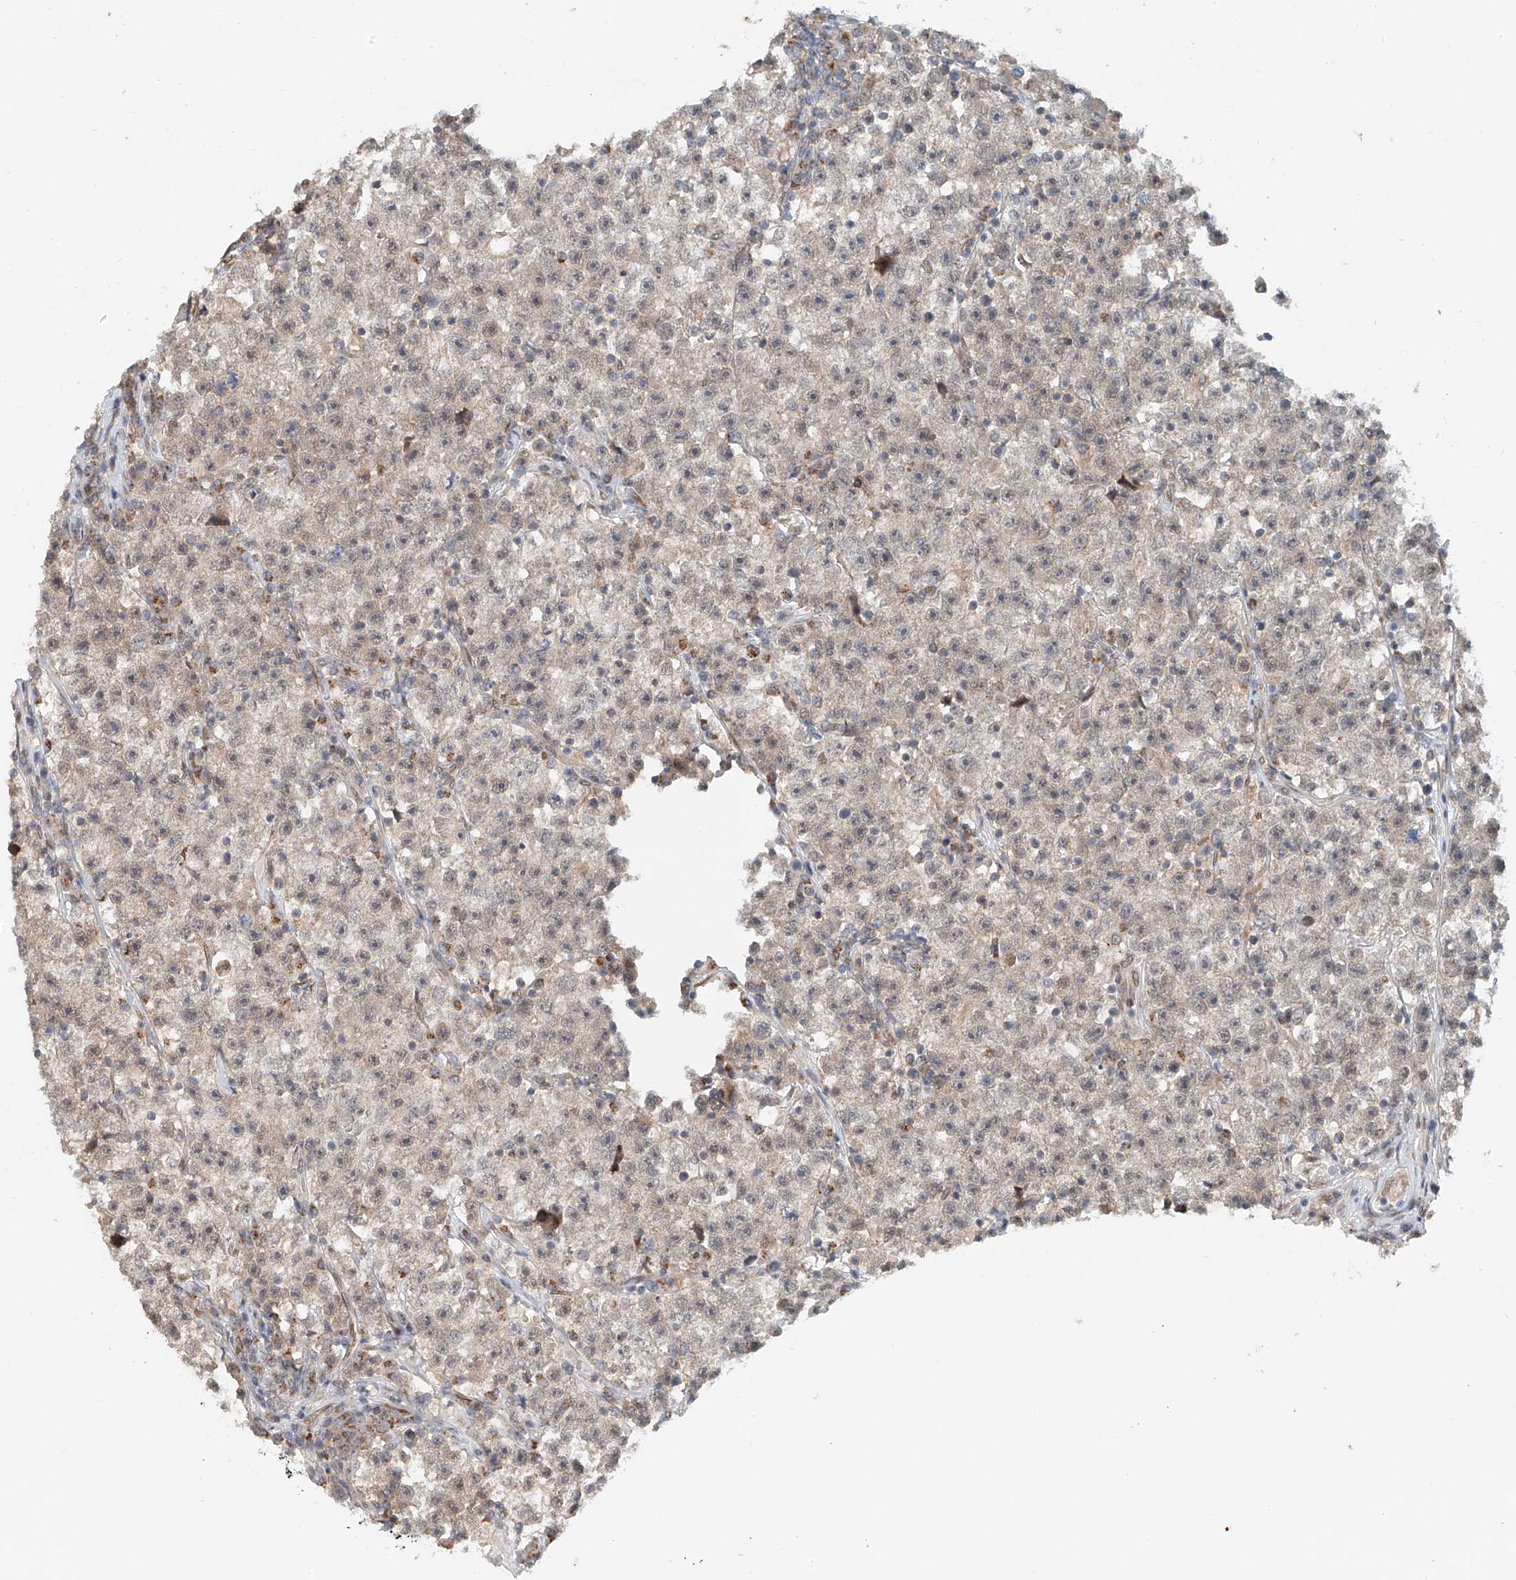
{"staining": {"intensity": "negative", "quantity": "none", "location": "none"}, "tissue": "testis cancer", "cell_type": "Tumor cells", "image_type": "cancer", "snomed": [{"axis": "morphology", "description": "Seminoma, NOS"}, {"axis": "topography", "description": "Testis"}], "caption": "This micrograph is of testis cancer (seminoma) stained with IHC to label a protein in brown with the nuclei are counter-stained blue. There is no expression in tumor cells.", "gene": "STARD9", "patient": {"sex": "male", "age": 22}}